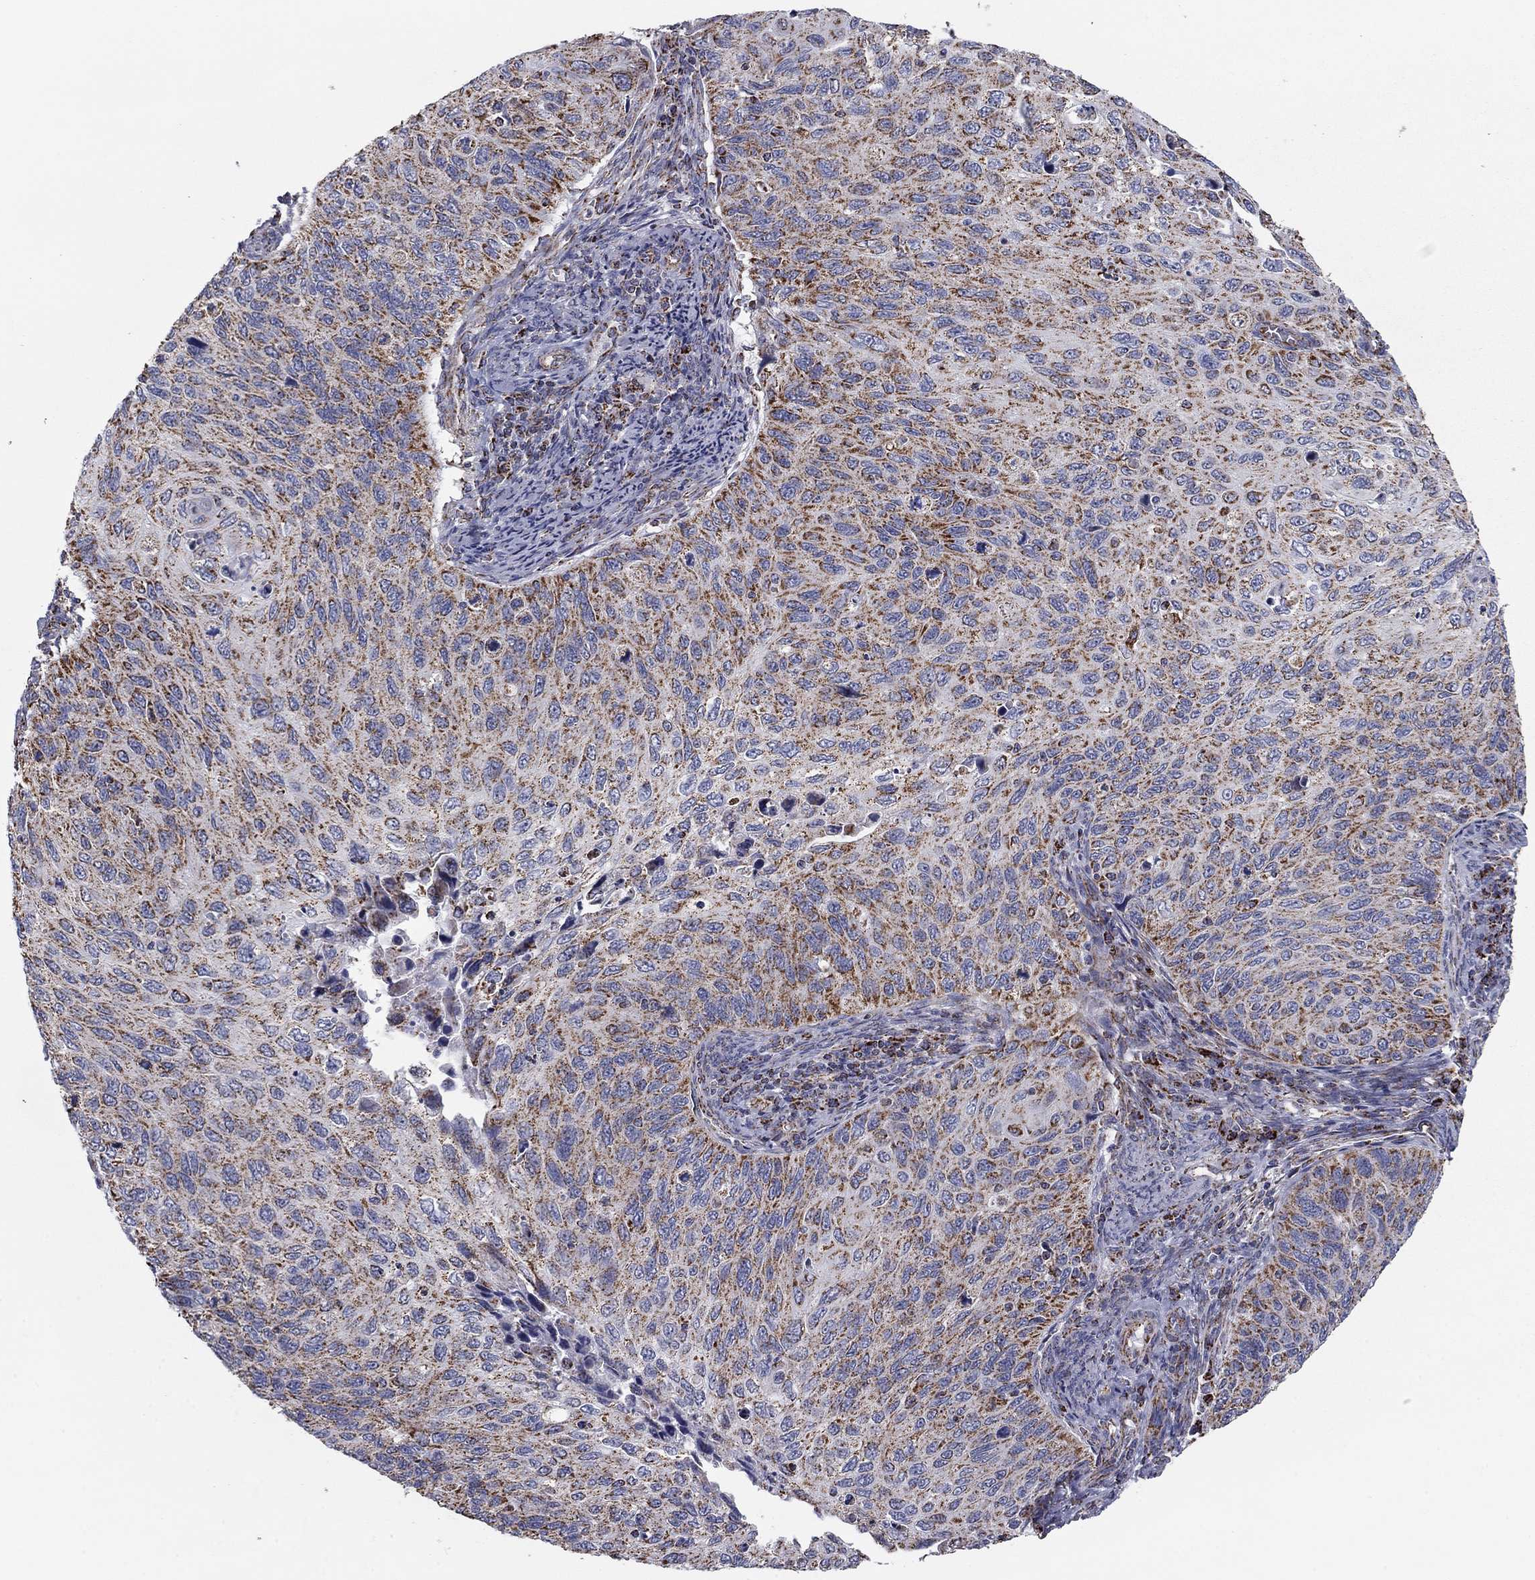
{"staining": {"intensity": "moderate", "quantity": ">75%", "location": "cytoplasmic/membranous"}, "tissue": "cervical cancer", "cell_type": "Tumor cells", "image_type": "cancer", "snomed": [{"axis": "morphology", "description": "Squamous cell carcinoma, NOS"}, {"axis": "topography", "description": "Cervix"}], "caption": "High-magnification brightfield microscopy of cervical cancer (squamous cell carcinoma) stained with DAB (brown) and counterstained with hematoxylin (blue). tumor cells exhibit moderate cytoplasmic/membranous positivity is seen in approximately>75% of cells.", "gene": "NDUFV1", "patient": {"sex": "female", "age": 70}}